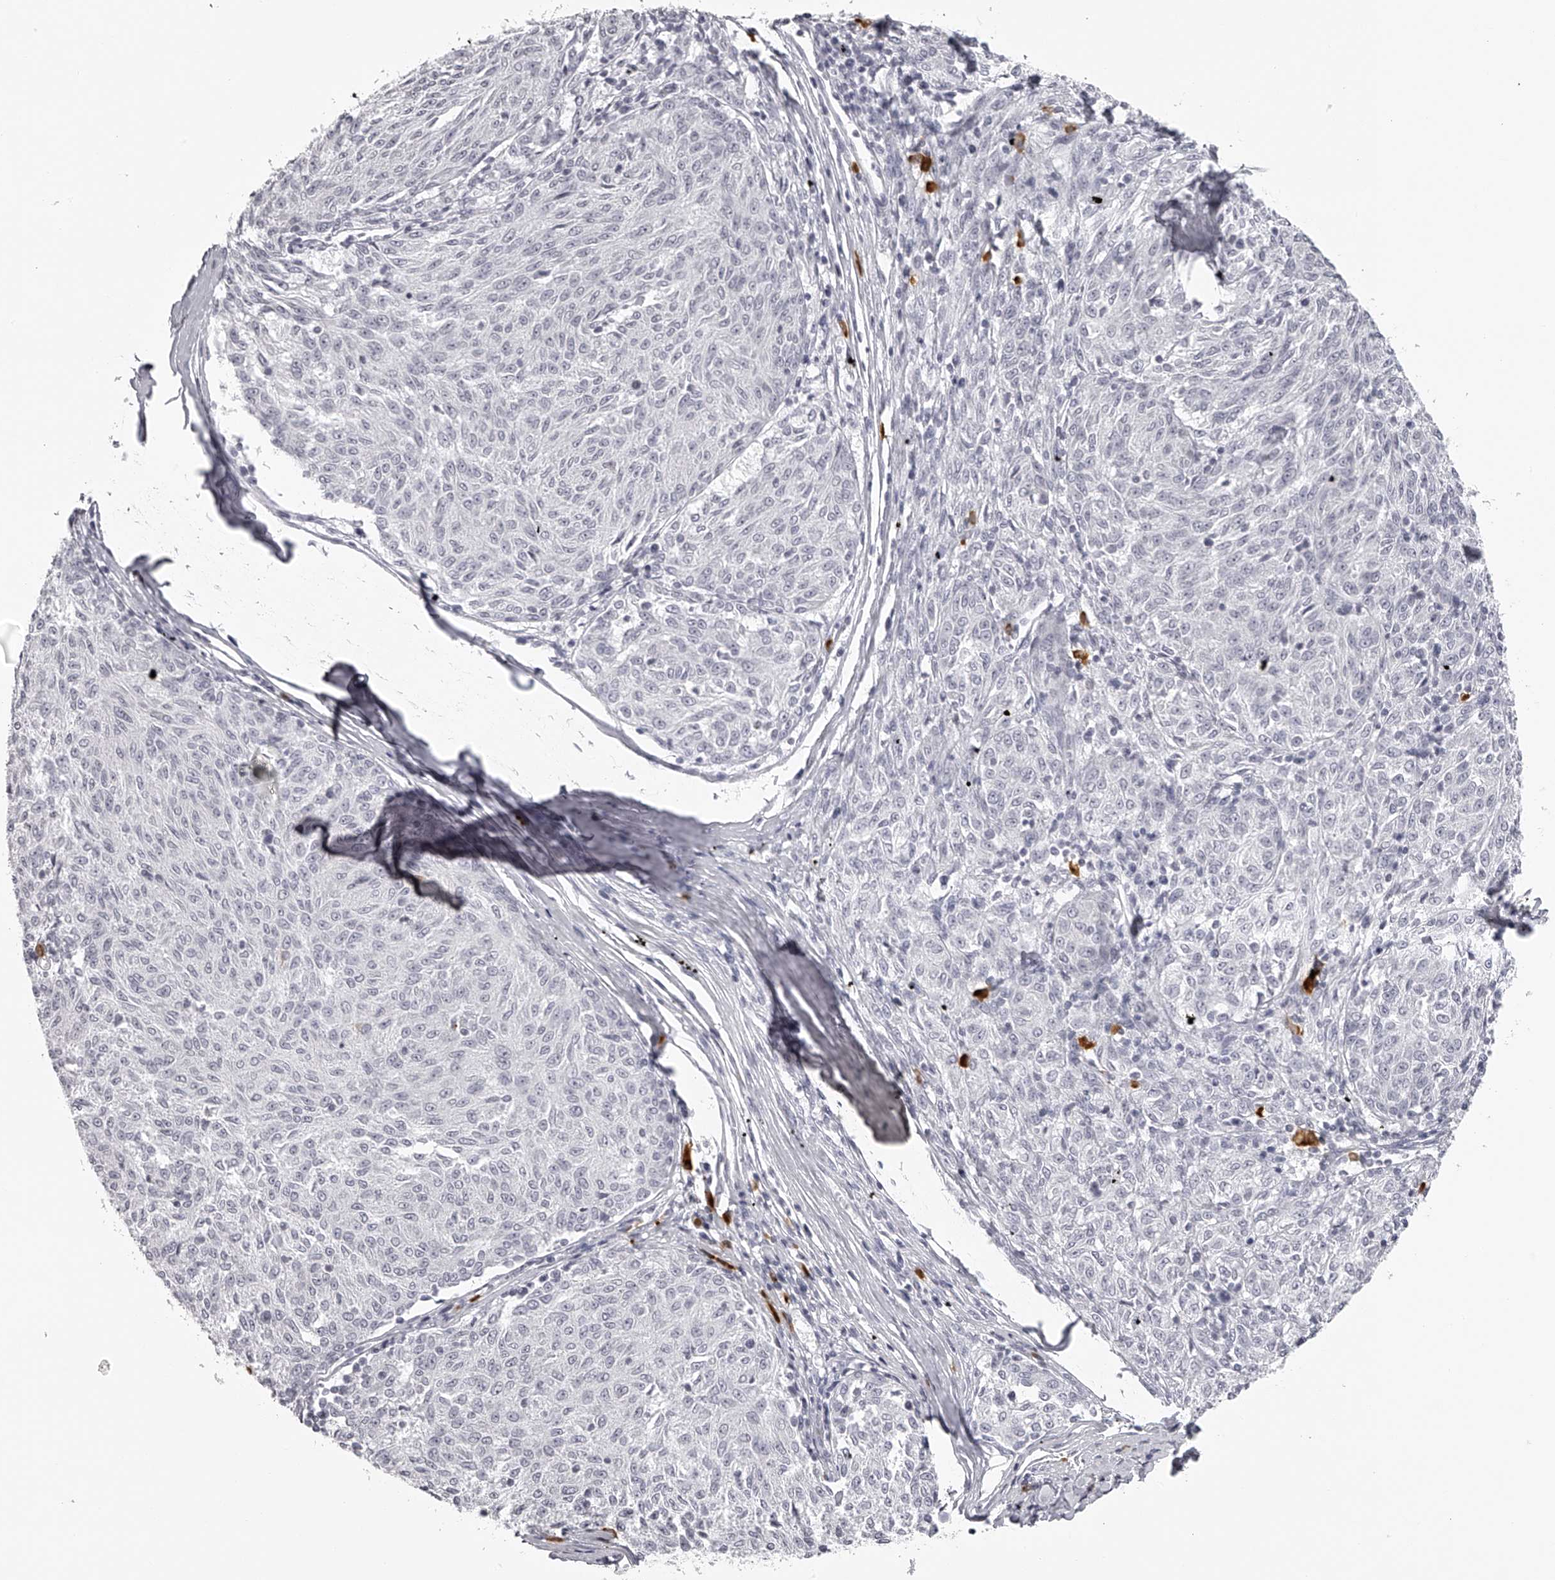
{"staining": {"intensity": "negative", "quantity": "none", "location": "none"}, "tissue": "melanoma", "cell_type": "Tumor cells", "image_type": "cancer", "snomed": [{"axis": "morphology", "description": "Malignant melanoma, NOS"}, {"axis": "topography", "description": "Skin"}], "caption": "There is no significant positivity in tumor cells of melanoma. Brightfield microscopy of immunohistochemistry stained with DAB (brown) and hematoxylin (blue), captured at high magnification.", "gene": "SEC11C", "patient": {"sex": "female", "age": 72}}